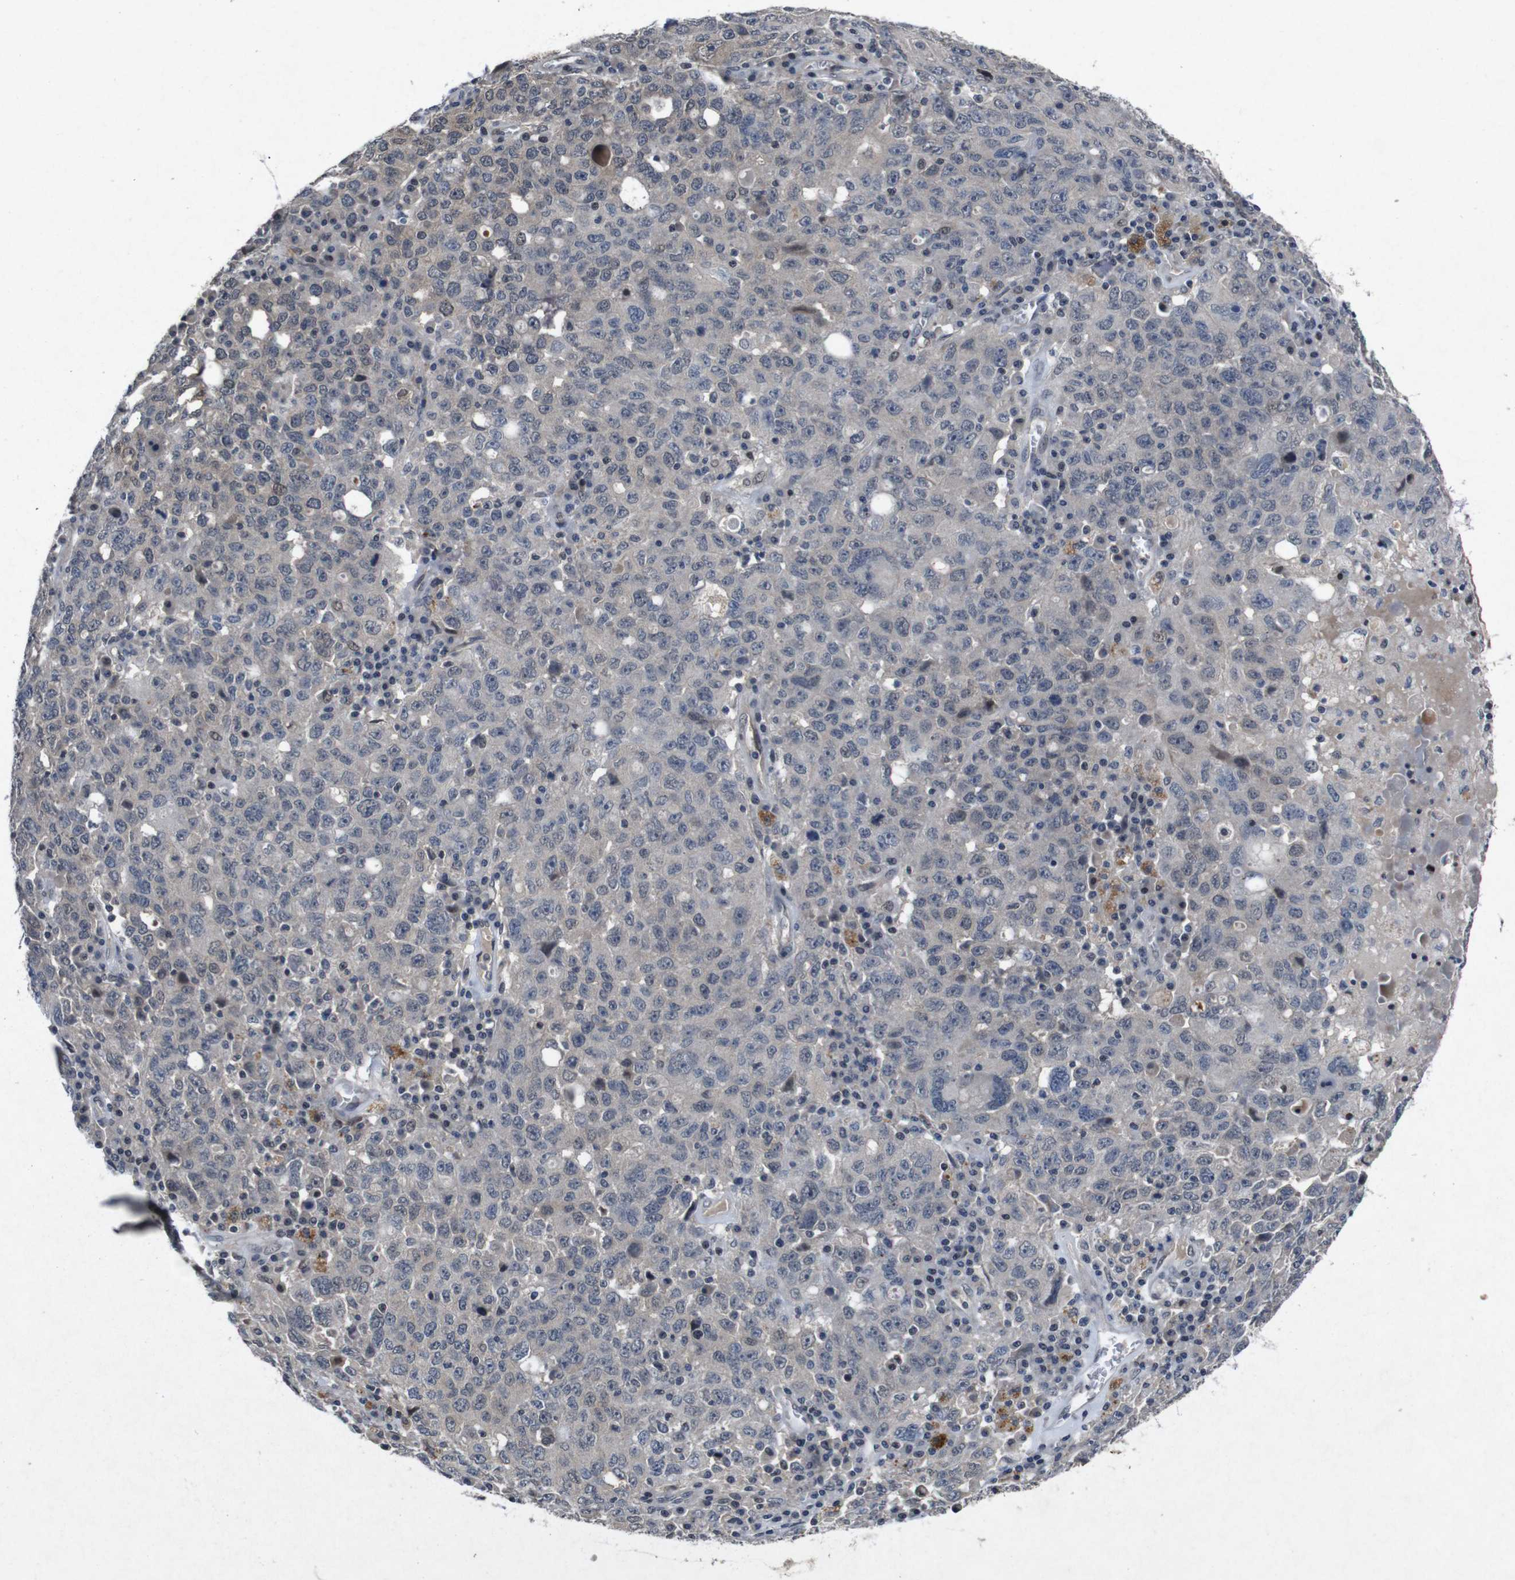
{"staining": {"intensity": "negative", "quantity": "none", "location": "none"}, "tissue": "ovarian cancer", "cell_type": "Tumor cells", "image_type": "cancer", "snomed": [{"axis": "morphology", "description": "Carcinoma, endometroid"}, {"axis": "topography", "description": "Ovary"}], "caption": "The micrograph displays no staining of tumor cells in endometroid carcinoma (ovarian).", "gene": "AKT3", "patient": {"sex": "female", "age": 62}}